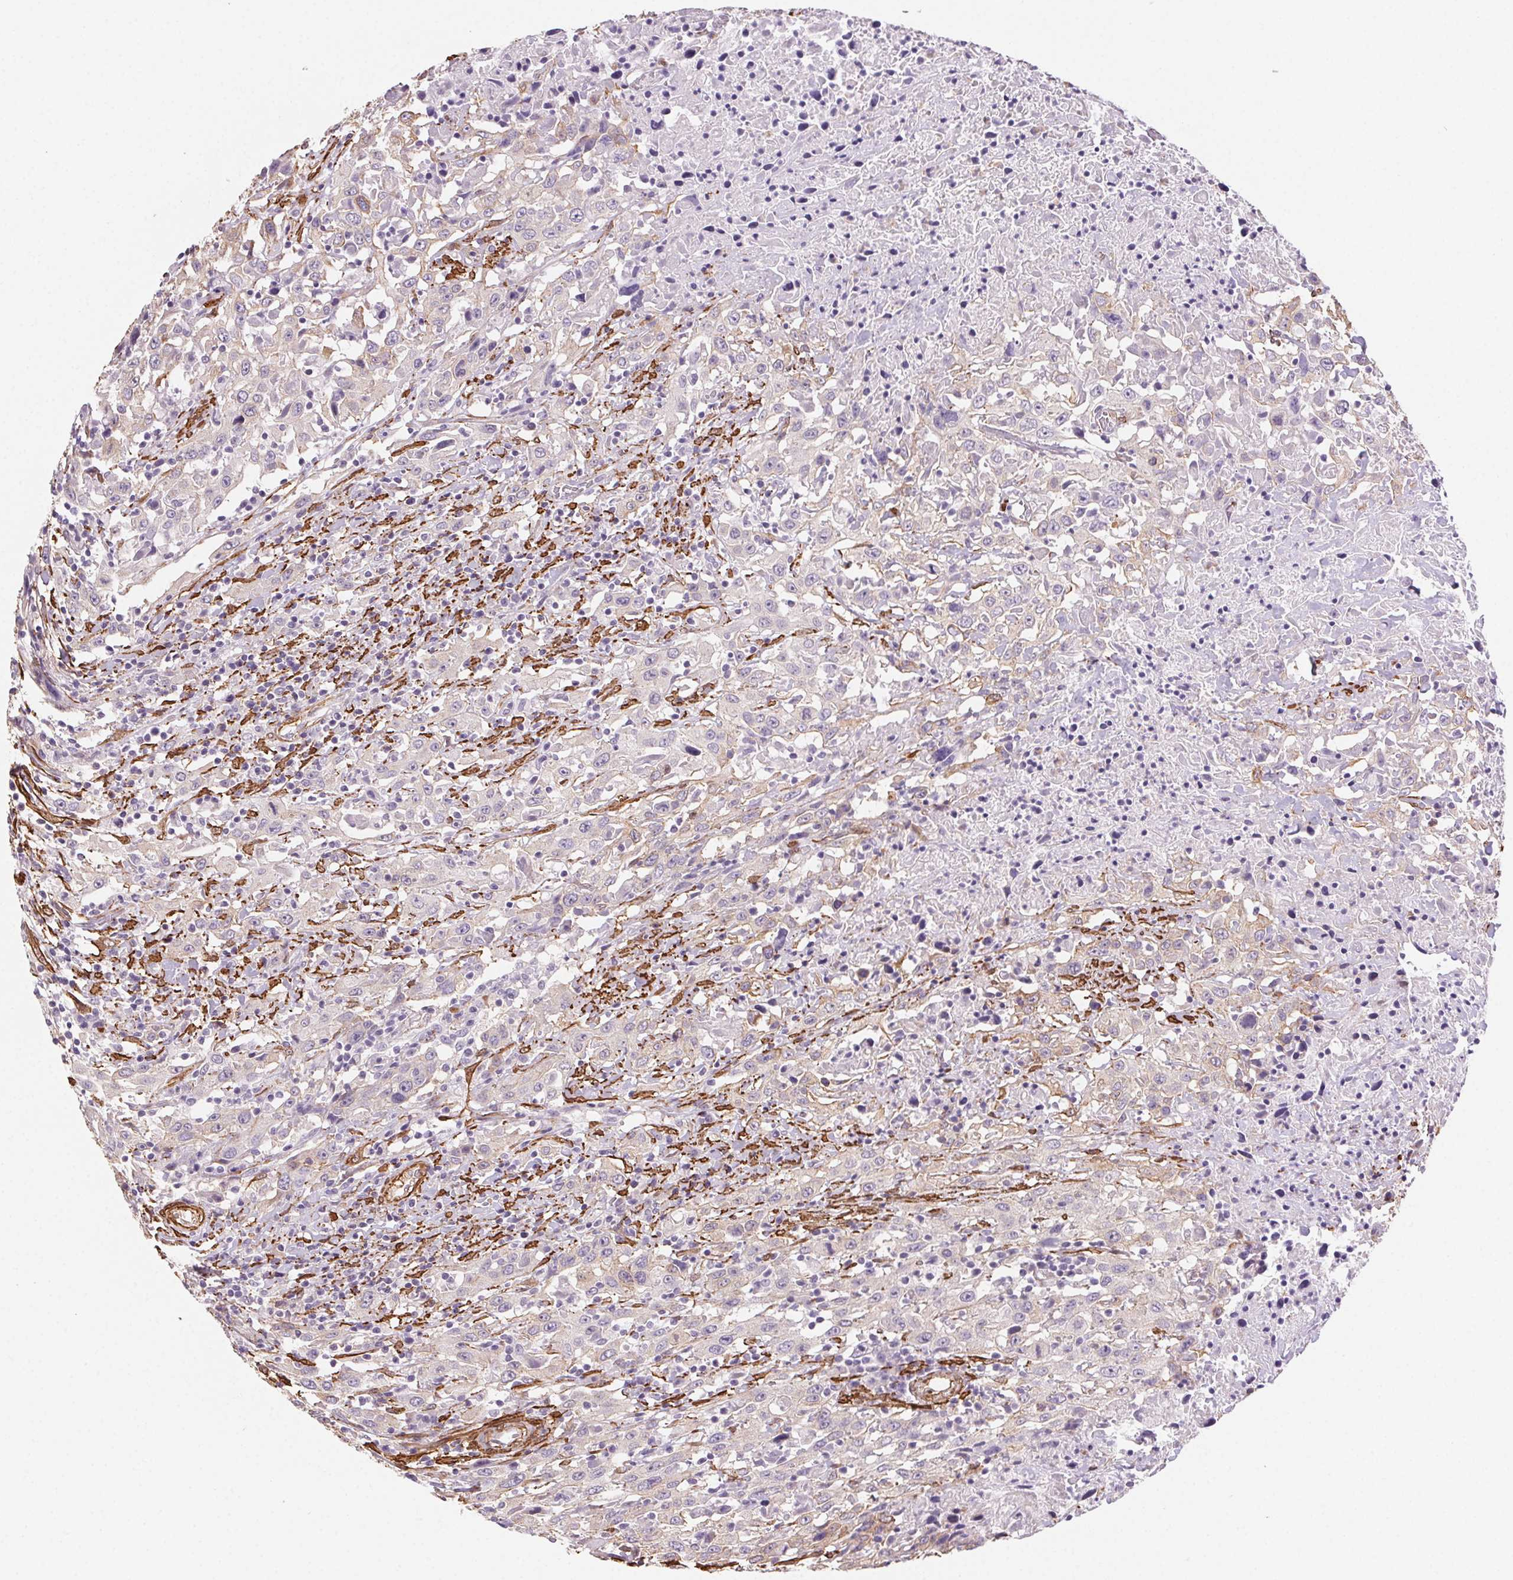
{"staining": {"intensity": "negative", "quantity": "none", "location": "none"}, "tissue": "urothelial cancer", "cell_type": "Tumor cells", "image_type": "cancer", "snomed": [{"axis": "morphology", "description": "Urothelial carcinoma, High grade"}, {"axis": "topography", "description": "Urinary bladder"}], "caption": "The image displays no staining of tumor cells in urothelial cancer.", "gene": "GPX8", "patient": {"sex": "male", "age": 61}}